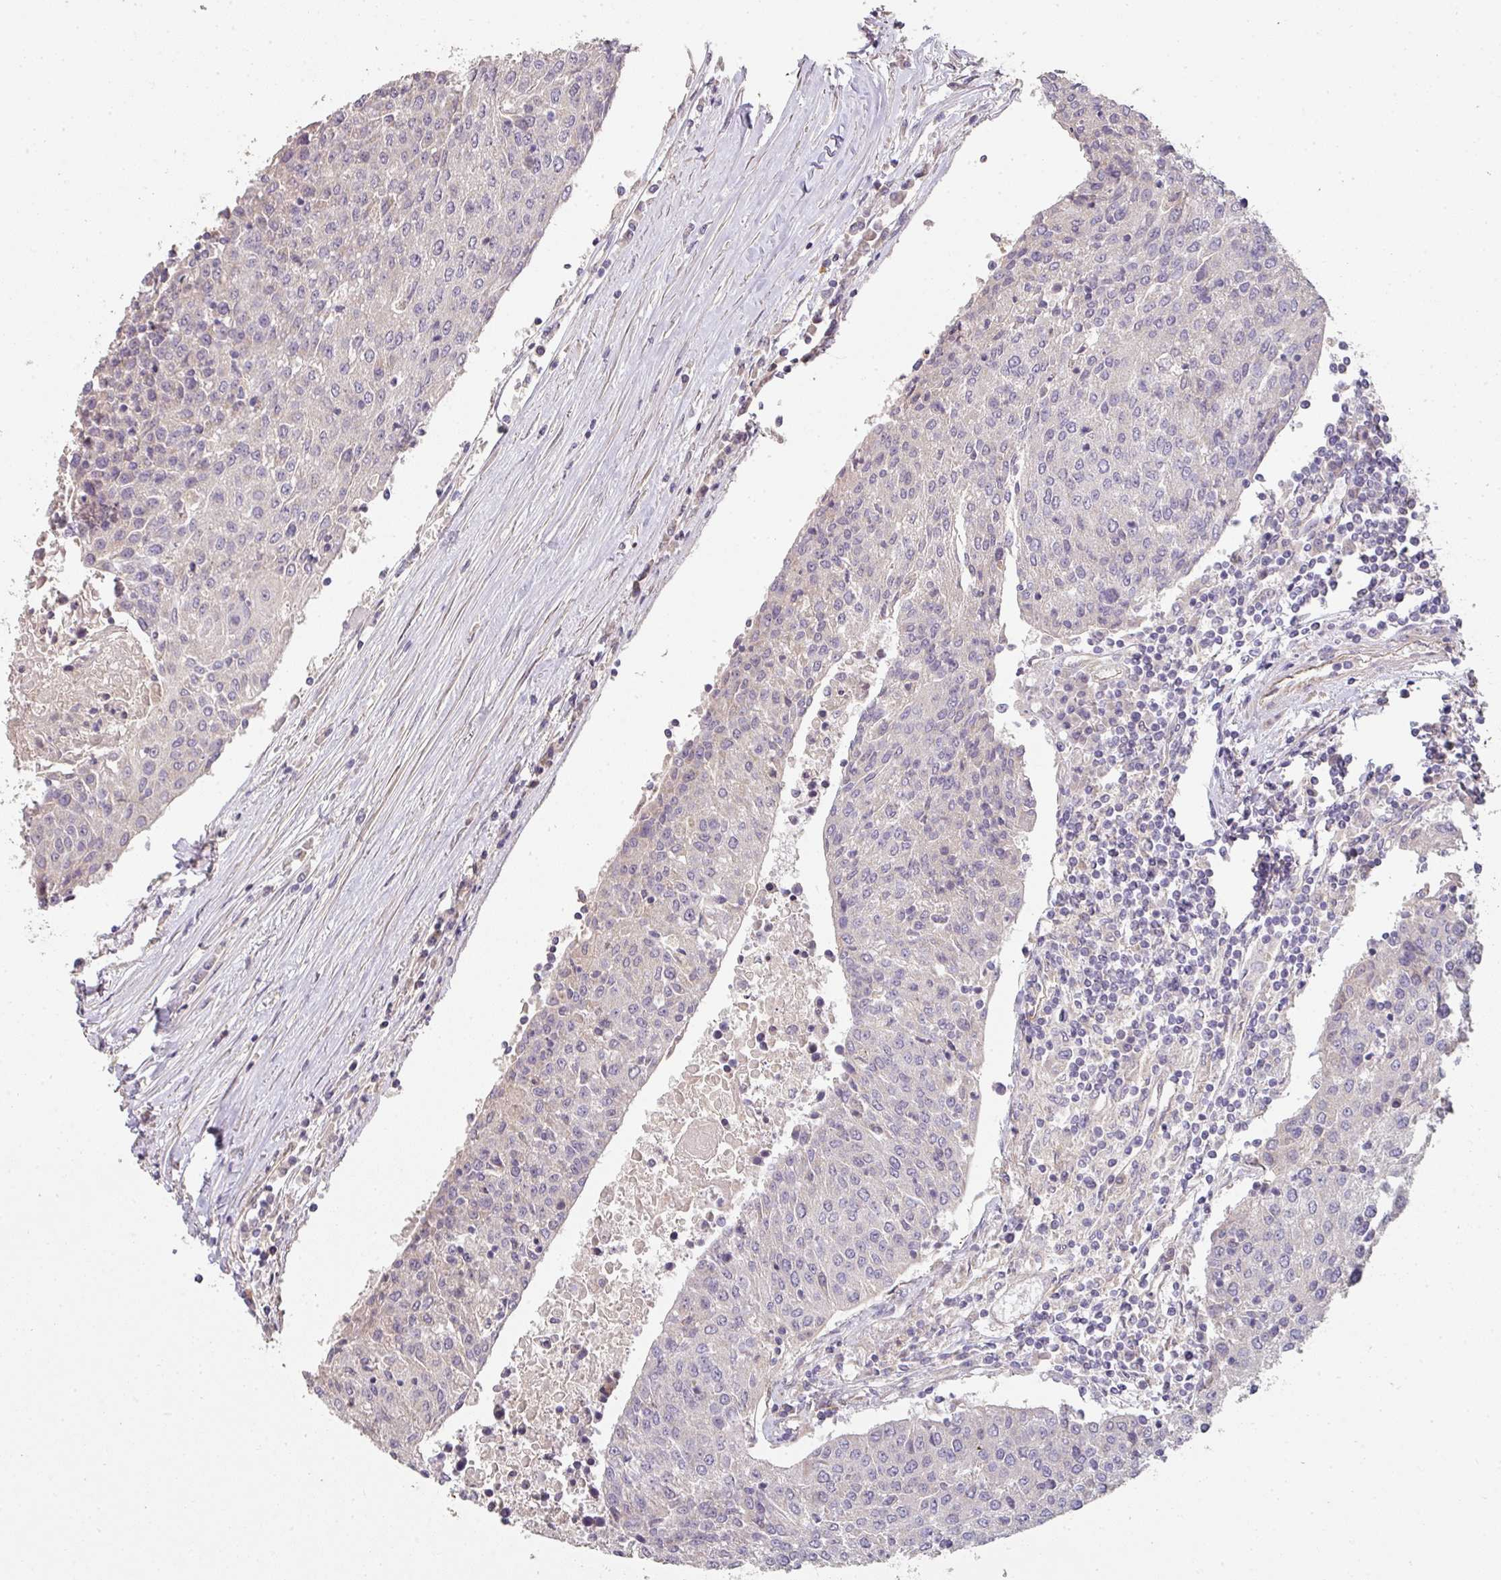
{"staining": {"intensity": "negative", "quantity": "none", "location": "none"}, "tissue": "urothelial cancer", "cell_type": "Tumor cells", "image_type": "cancer", "snomed": [{"axis": "morphology", "description": "Urothelial carcinoma, High grade"}, {"axis": "topography", "description": "Urinary bladder"}], "caption": "The image demonstrates no significant expression in tumor cells of urothelial cancer.", "gene": "PCDH1", "patient": {"sex": "female", "age": 85}}